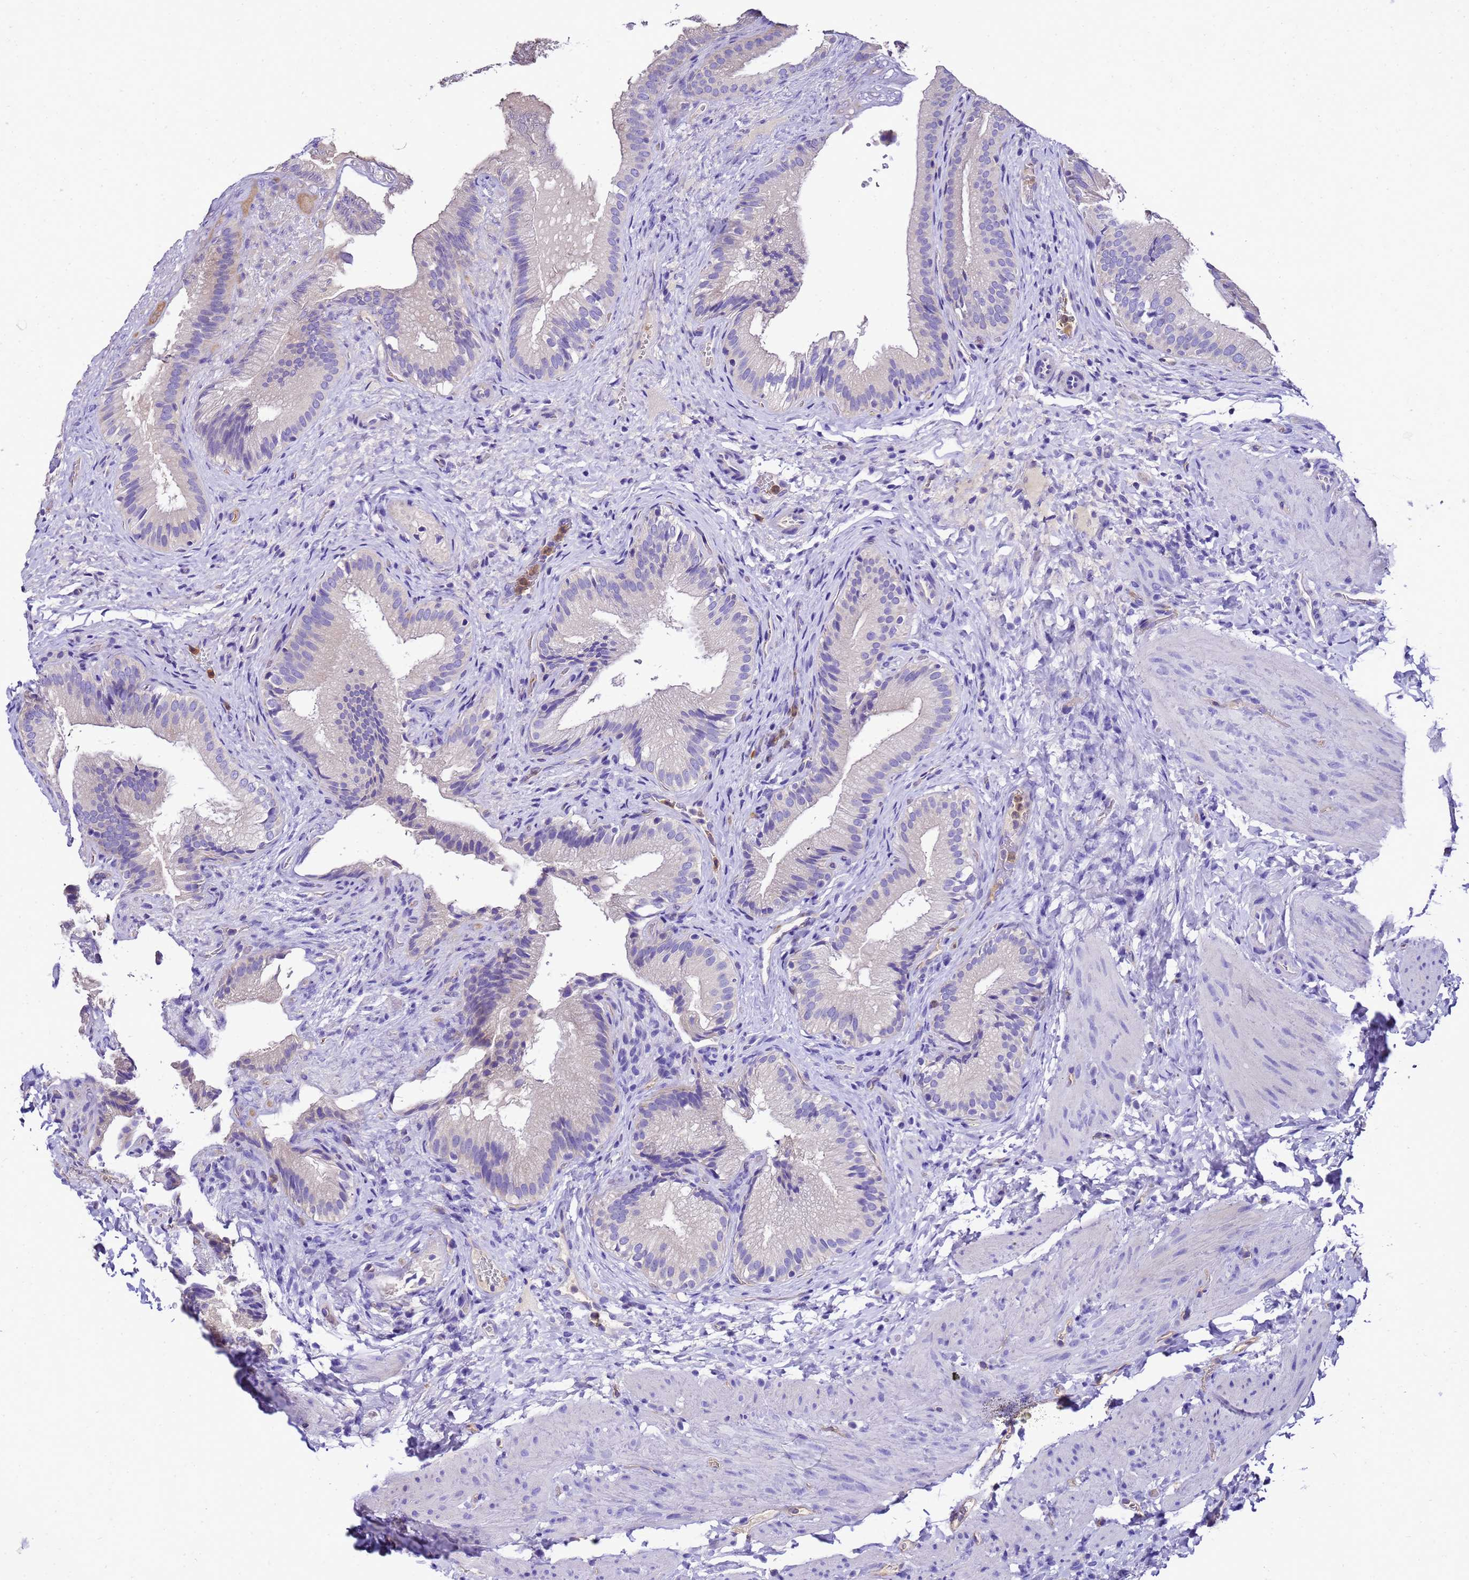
{"staining": {"intensity": "negative", "quantity": "none", "location": "none"}, "tissue": "gallbladder", "cell_type": "Glandular cells", "image_type": "normal", "snomed": [{"axis": "morphology", "description": "Normal tissue, NOS"}, {"axis": "topography", "description": "Gallbladder"}], "caption": "Glandular cells show no significant staining in unremarkable gallbladder. (Stains: DAB IHC with hematoxylin counter stain, Microscopy: brightfield microscopy at high magnification).", "gene": "UGT2A1", "patient": {"sex": "female", "age": 30}}